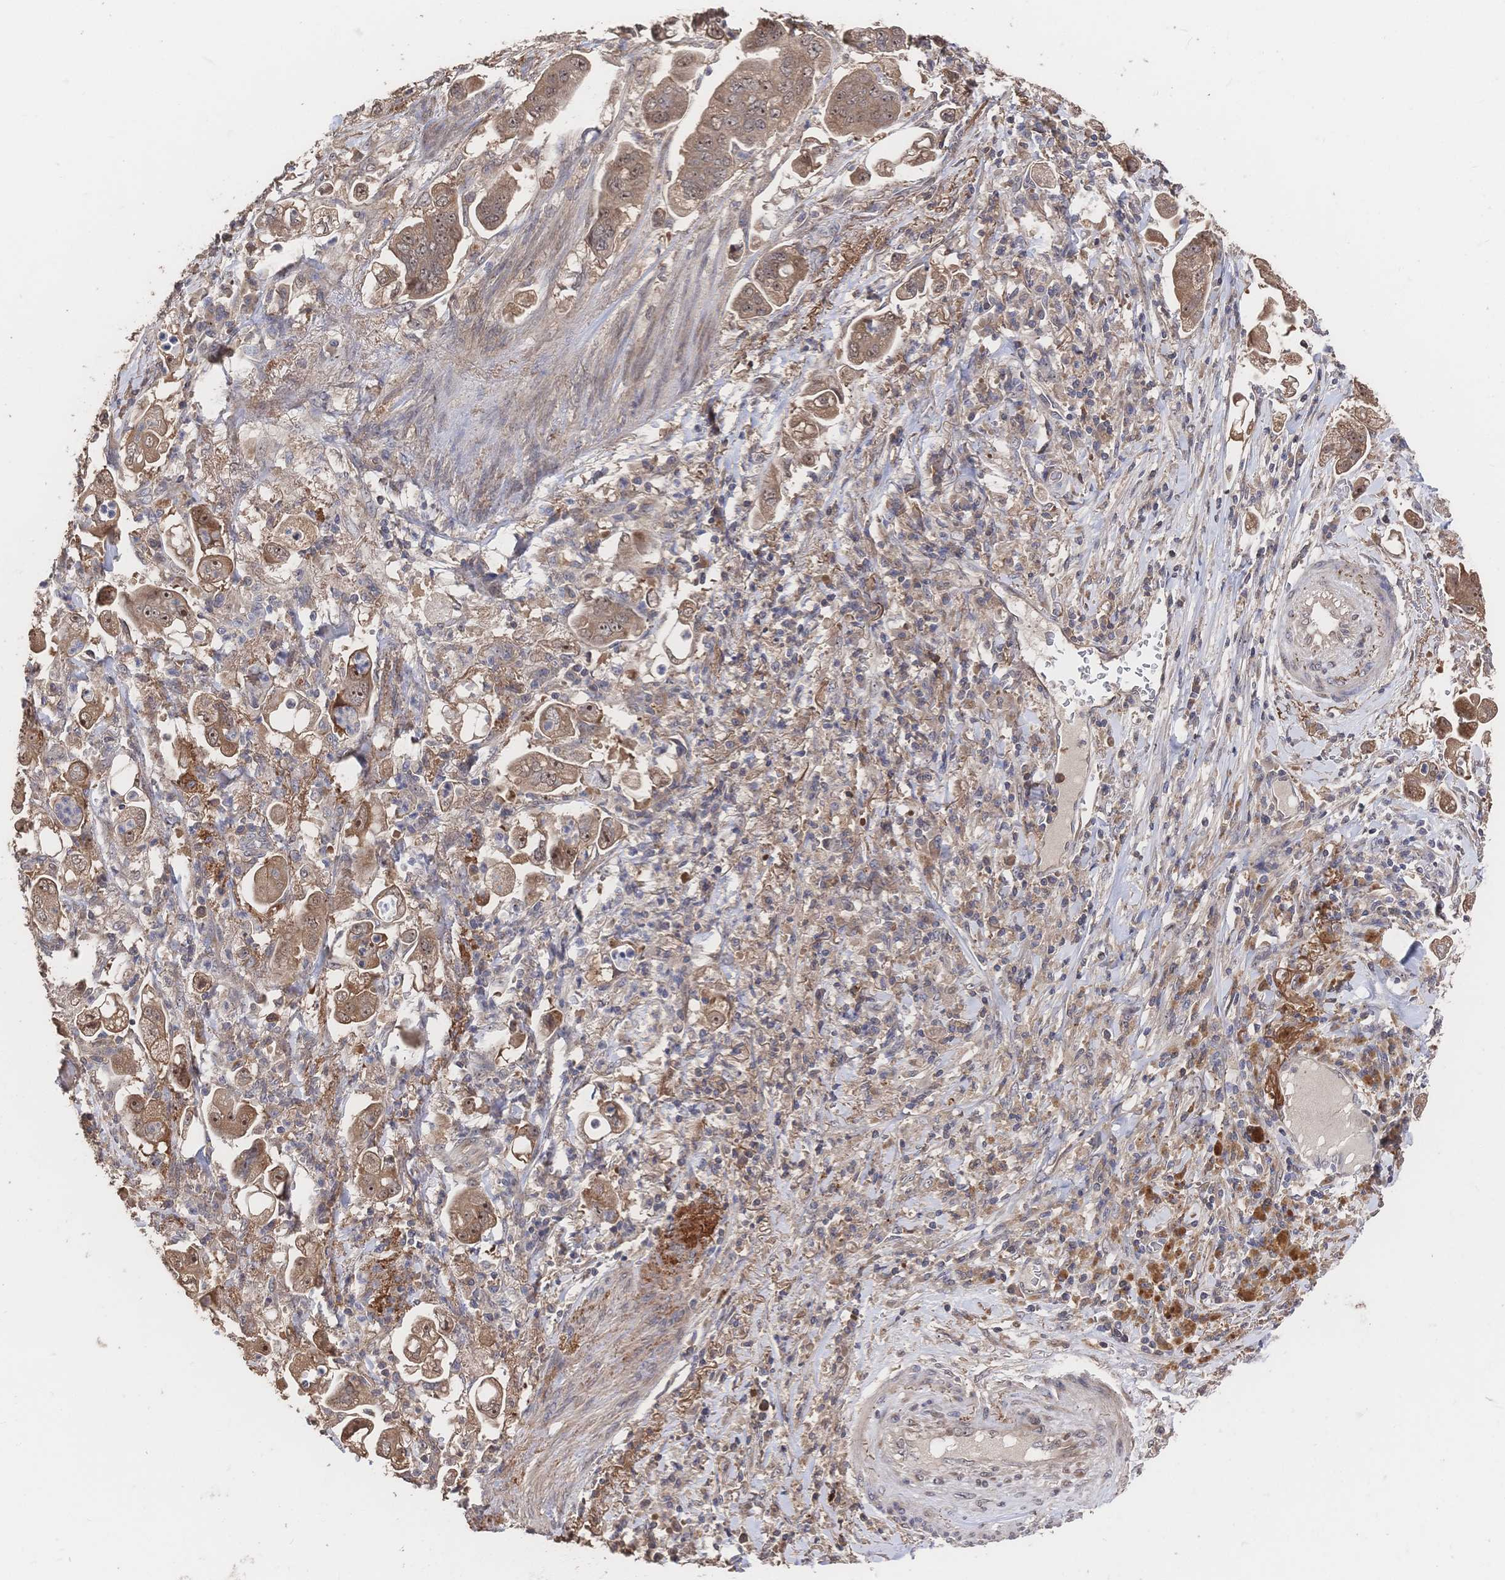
{"staining": {"intensity": "moderate", "quantity": ">75%", "location": "cytoplasmic/membranous,nuclear"}, "tissue": "stomach cancer", "cell_type": "Tumor cells", "image_type": "cancer", "snomed": [{"axis": "morphology", "description": "Adenocarcinoma, NOS"}, {"axis": "topography", "description": "Stomach"}], "caption": "Human stomach adenocarcinoma stained for a protein (brown) reveals moderate cytoplasmic/membranous and nuclear positive positivity in approximately >75% of tumor cells.", "gene": "DNAJA4", "patient": {"sex": "male", "age": 62}}